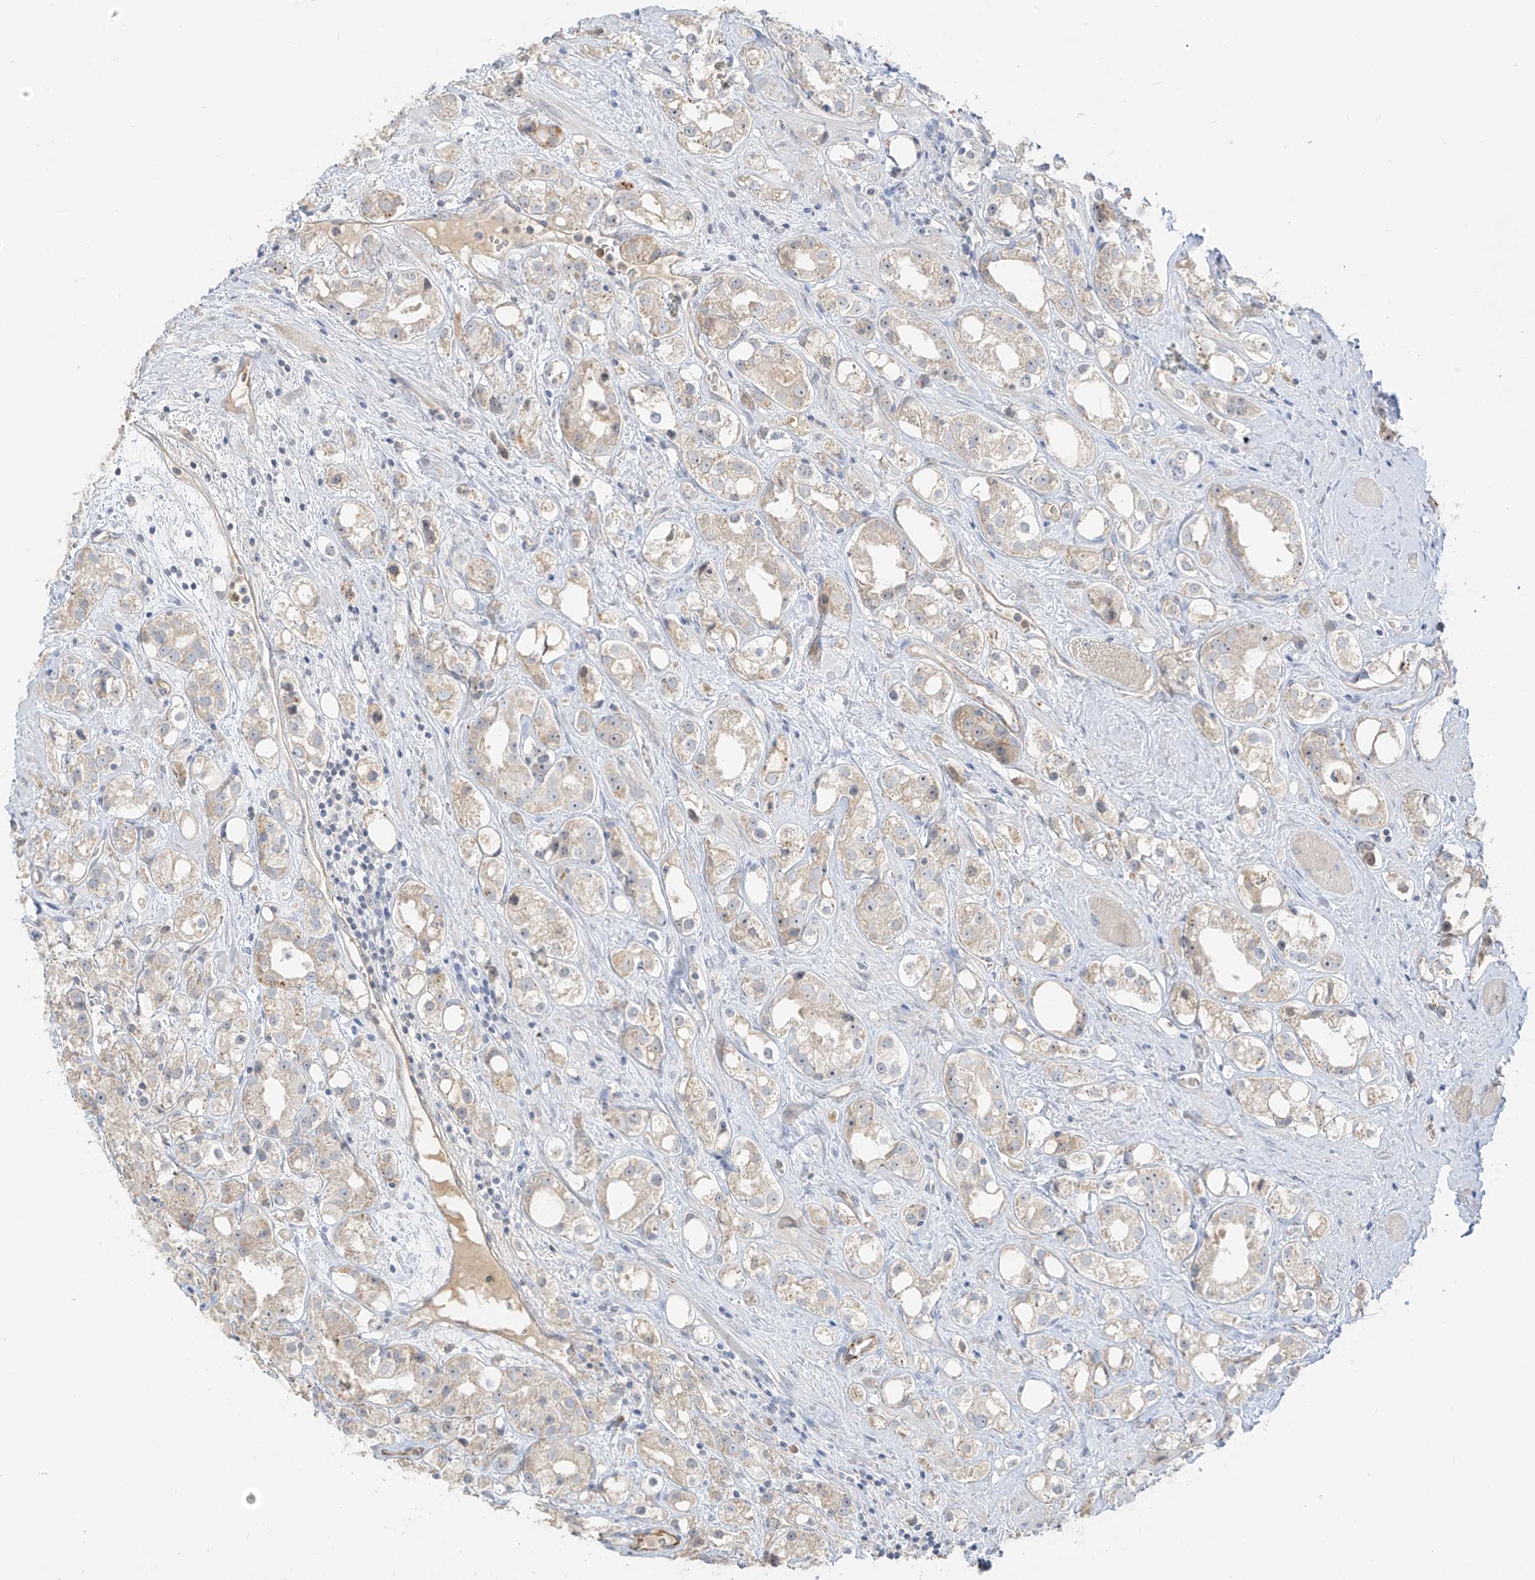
{"staining": {"intensity": "weak", "quantity": "25%-75%", "location": "cytoplasmic/membranous"}, "tissue": "prostate cancer", "cell_type": "Tumor cells", "image_type": "cancer", "snomed": [{"axis": "morphology", "description": "Adenocarcinoma, NOS"}, {"axis": "topography", "description": "Prostate"}], "caption": "DAB (3,3'-diaminobenzidine) immunohistochemical staining of prostate cancer (adenocarcinoma) demonstrates weak cytoplasmic/membranous protein positivity in about 25%-75% of tumor cells.", "gene": "C2orf42", "patient": {"sex": "male", "age": 79}}